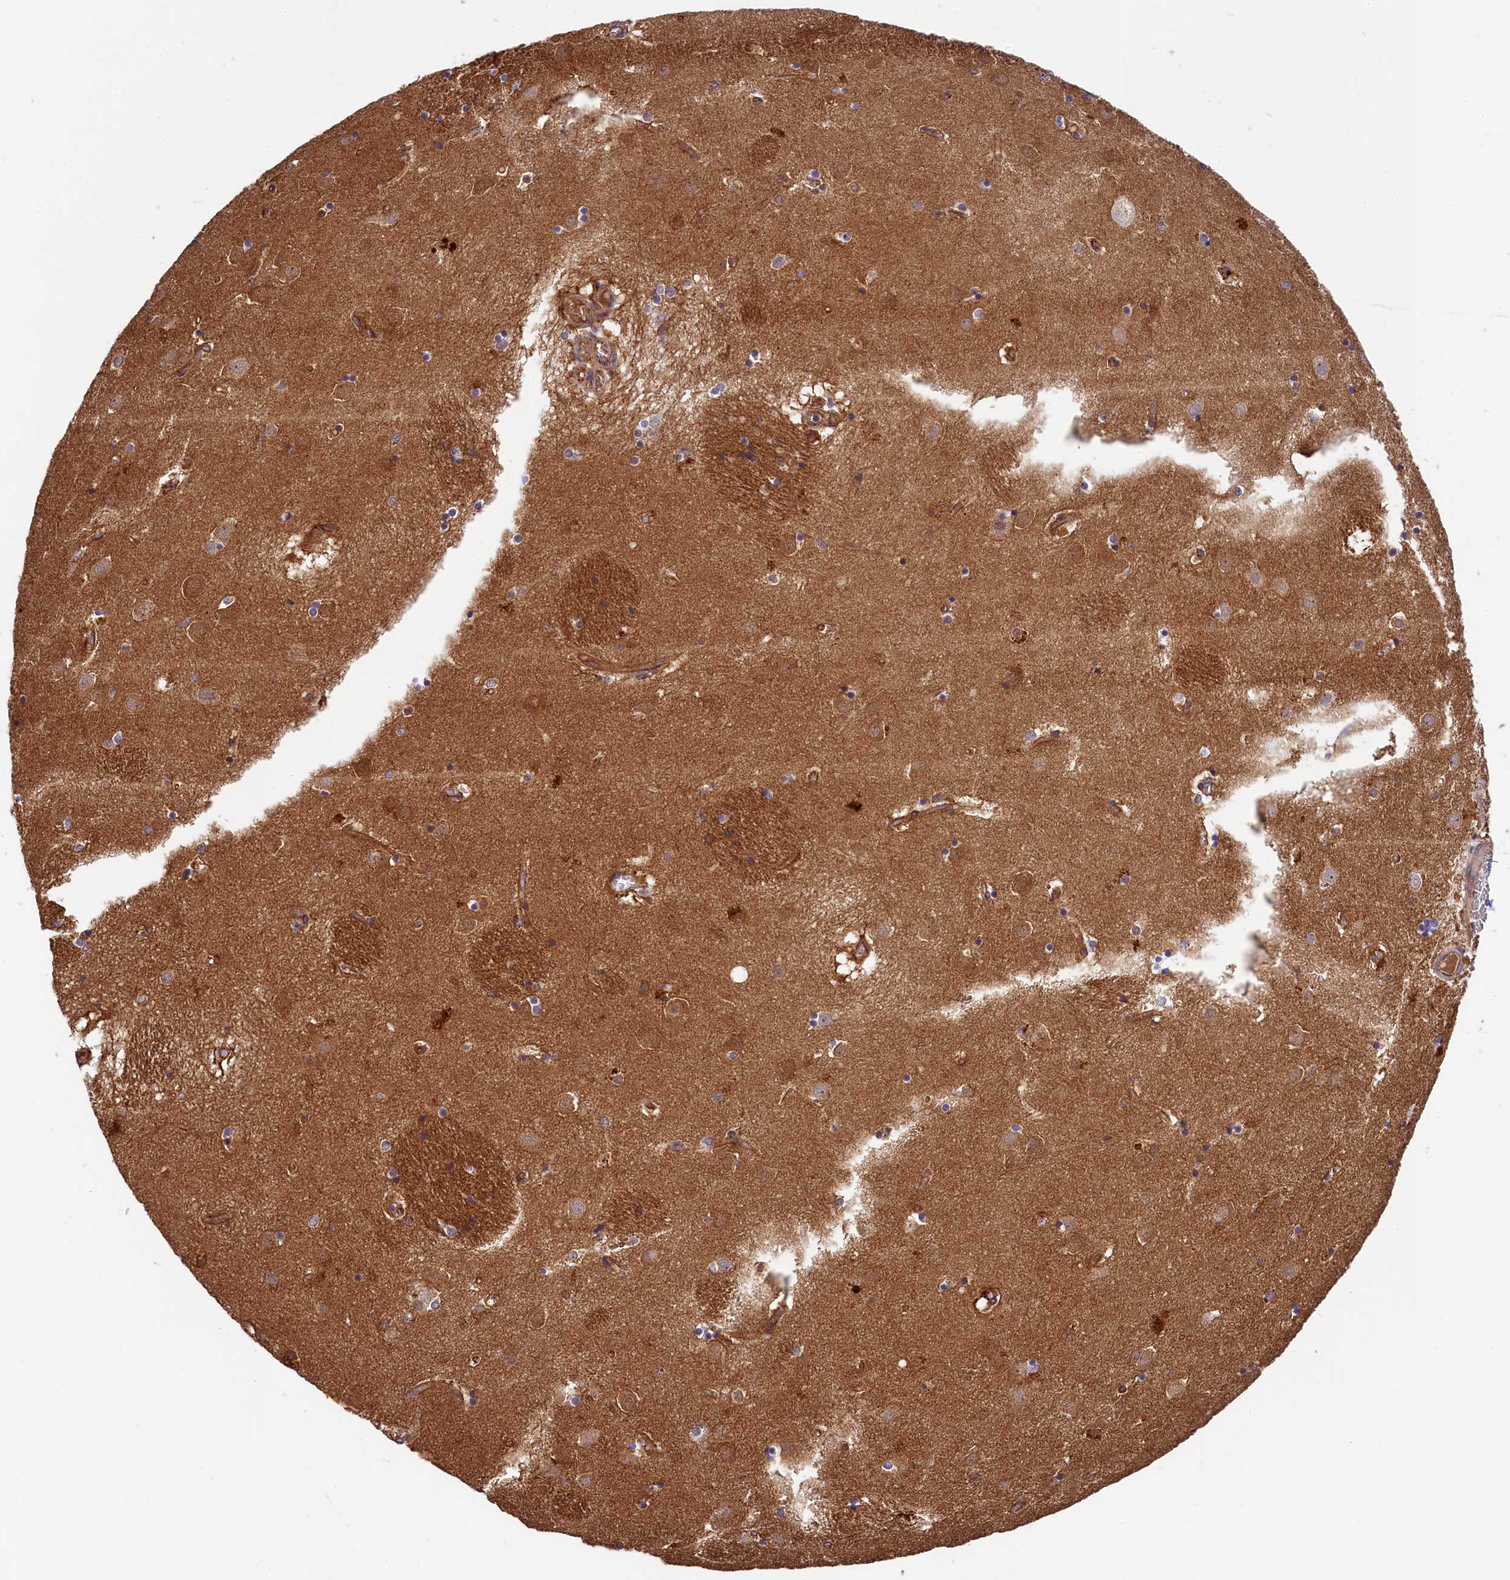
{"staining": {"intensity": "weak", "quantity": "<25%", "location": "cytoplasmic/membranous"}, "tissue": "caudate", "cell_type": "Glial cells", "image_type": "normal", "snomed": [{"axis": "morphology", "description": "Normal tissue, NOS"}, {"axis": "topography", "description": "Lateral ventricle wall"}], "caption": "Photomicrograph shows no significant protein expression in glial cells of benign caudate.", "gene": "ARL14EP", "patient": {"sex": "male", "age": 70}}